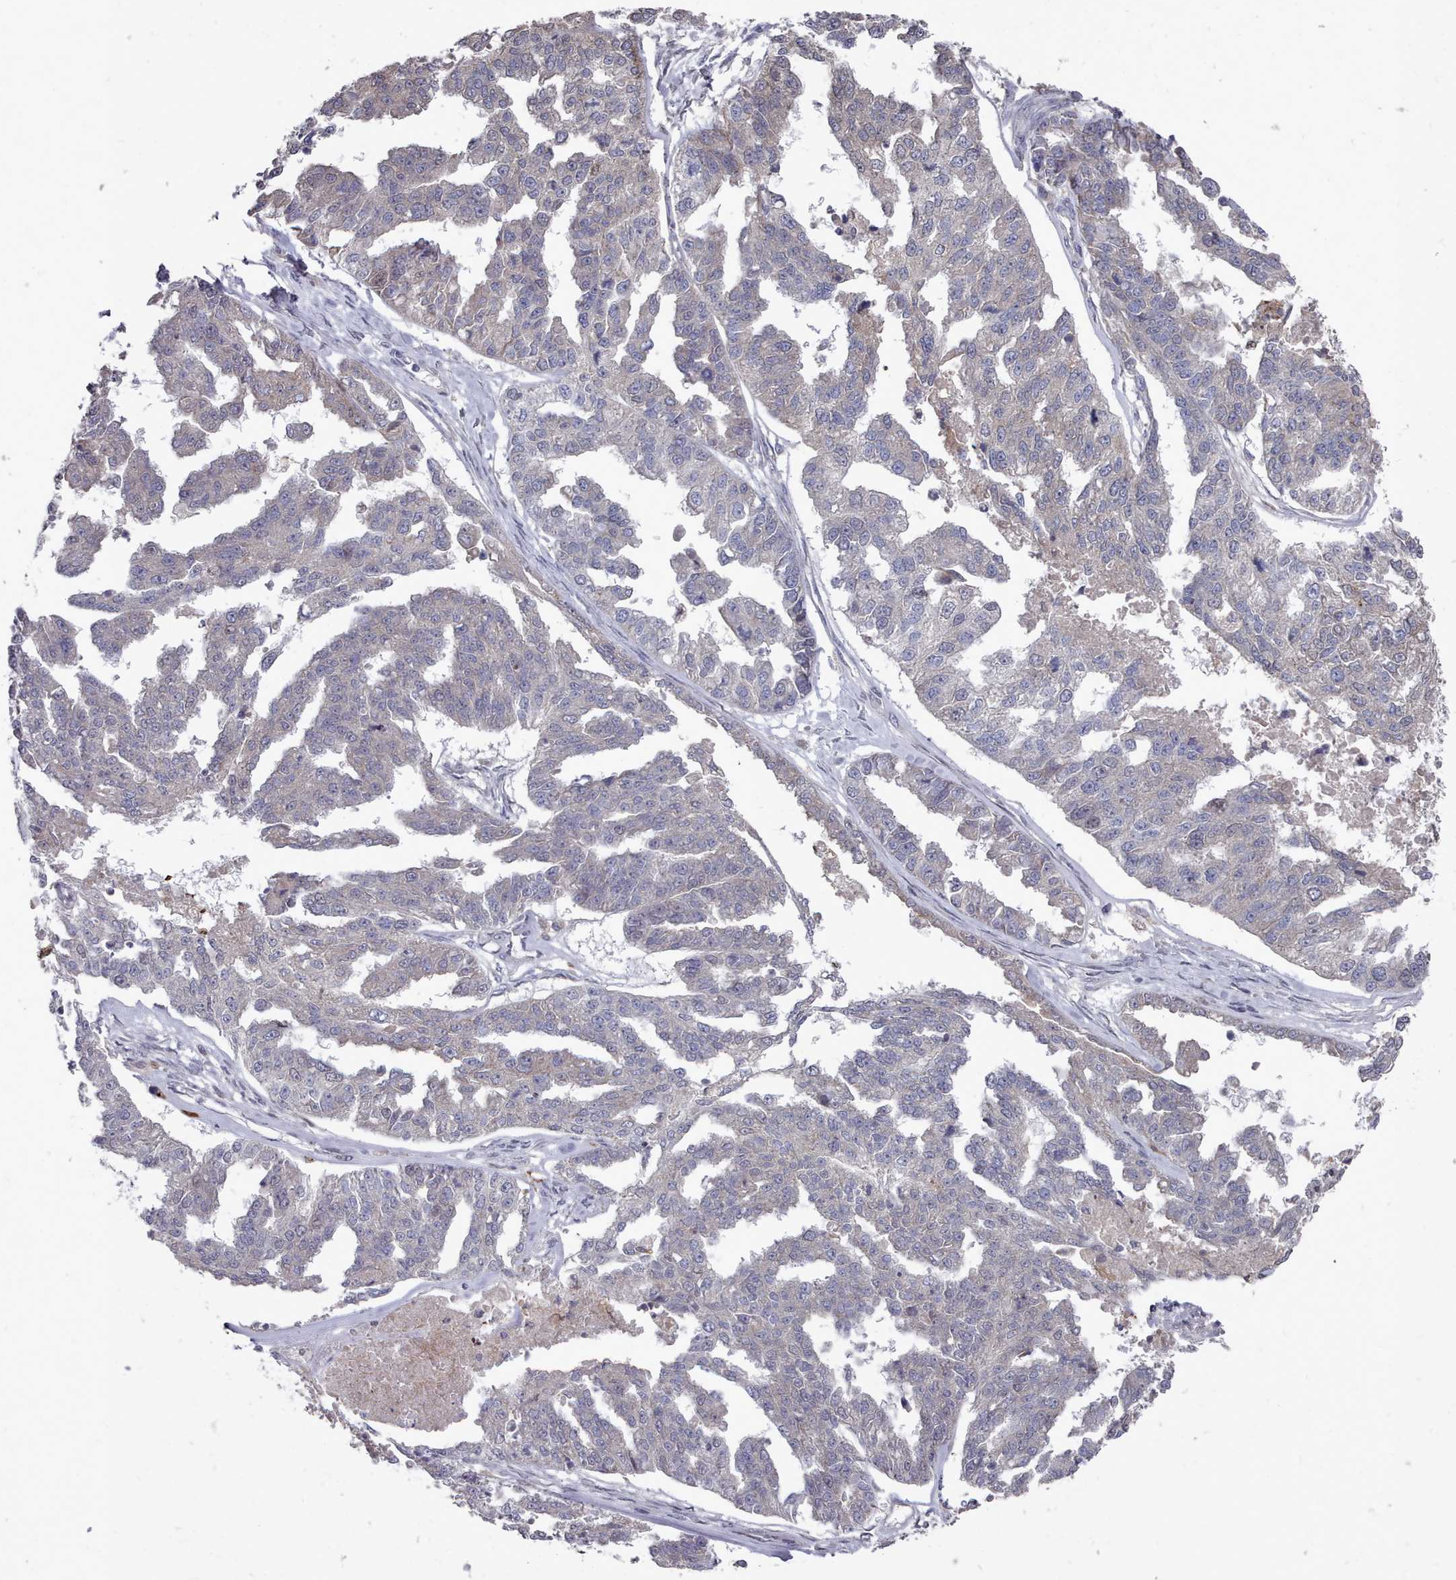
{"staining": {"intensity": "negative", "quantity": "none", "location": "none"}, "tissue": "ovarian cancer", "cell_type": "Tumor cells", "image_type": "cancer", "snomed": [{"axis": "morphology", "description": "Cystadenocarcinoma, serous, NOS"}, {"axis": "topography", "description": "Ovary"}], "caption": "This is a micrograph of immunohistochemistry (IHC) staining of serous cystadenocarcinoma (ovarian), which shows no positivity in tumor cells.", "gene": "ACKR3", "patient": {"sex": "female", "age": 58}}